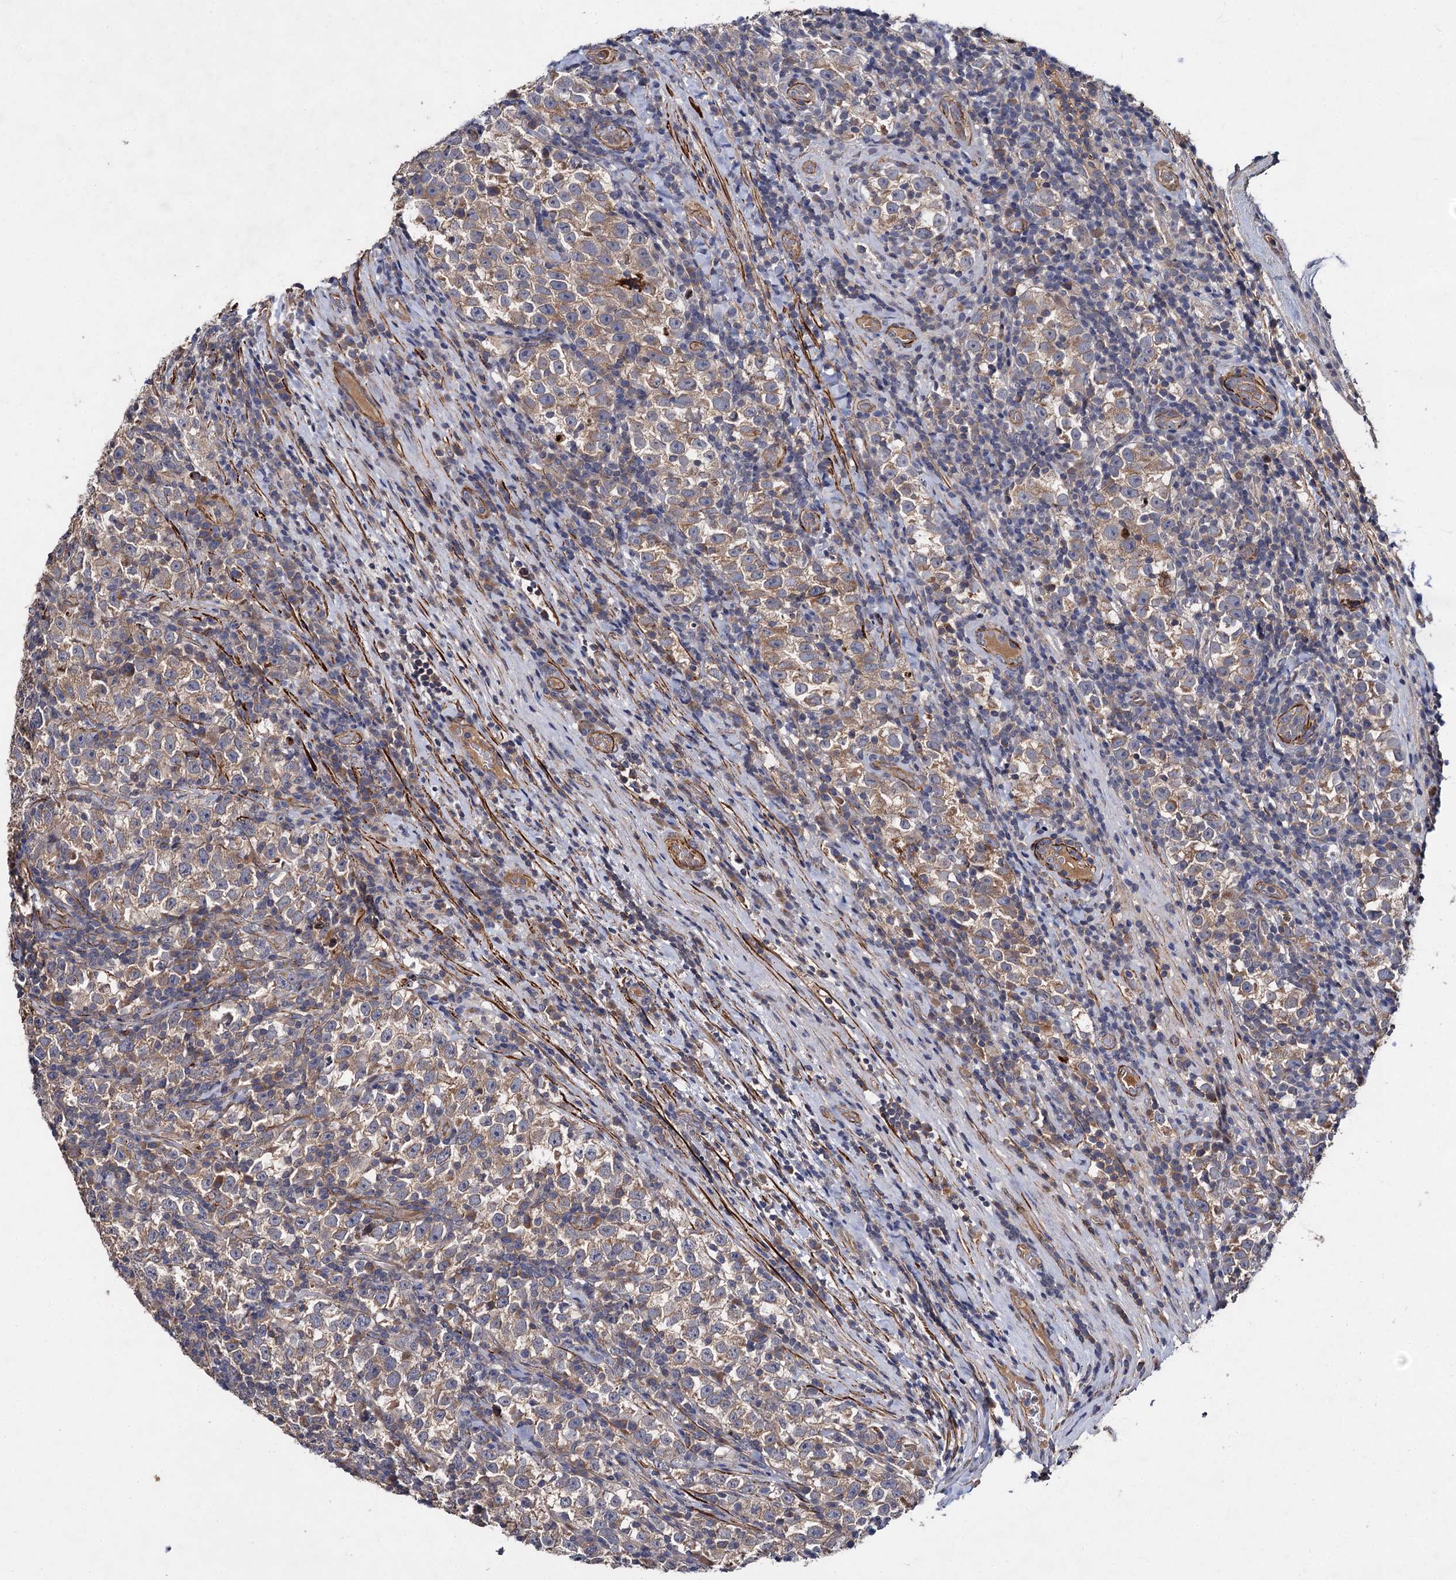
{"staining": {"intensity": "weak", "quantity": ">75%", "location": "cytoplasmic/membranous"}, "tissue": "testis cancer", "cell_type": "Tumor cells", "image_type": "cancer", "snomed": [{"axis": "morphology", "description": "Normal tissue, NOS"}, {"axis": "morphology", "description": "Seminoma, NOS"}, {"axis": "topography", "description": "Testis"}], "caption": "Protein analysis of testis cancer (seminoma) tissue shows weak cytoplasmic/membranous staining in about >75% of tumor cells.", "gene": "ISM2", "patient": {"sex": "male", "age": 43}}